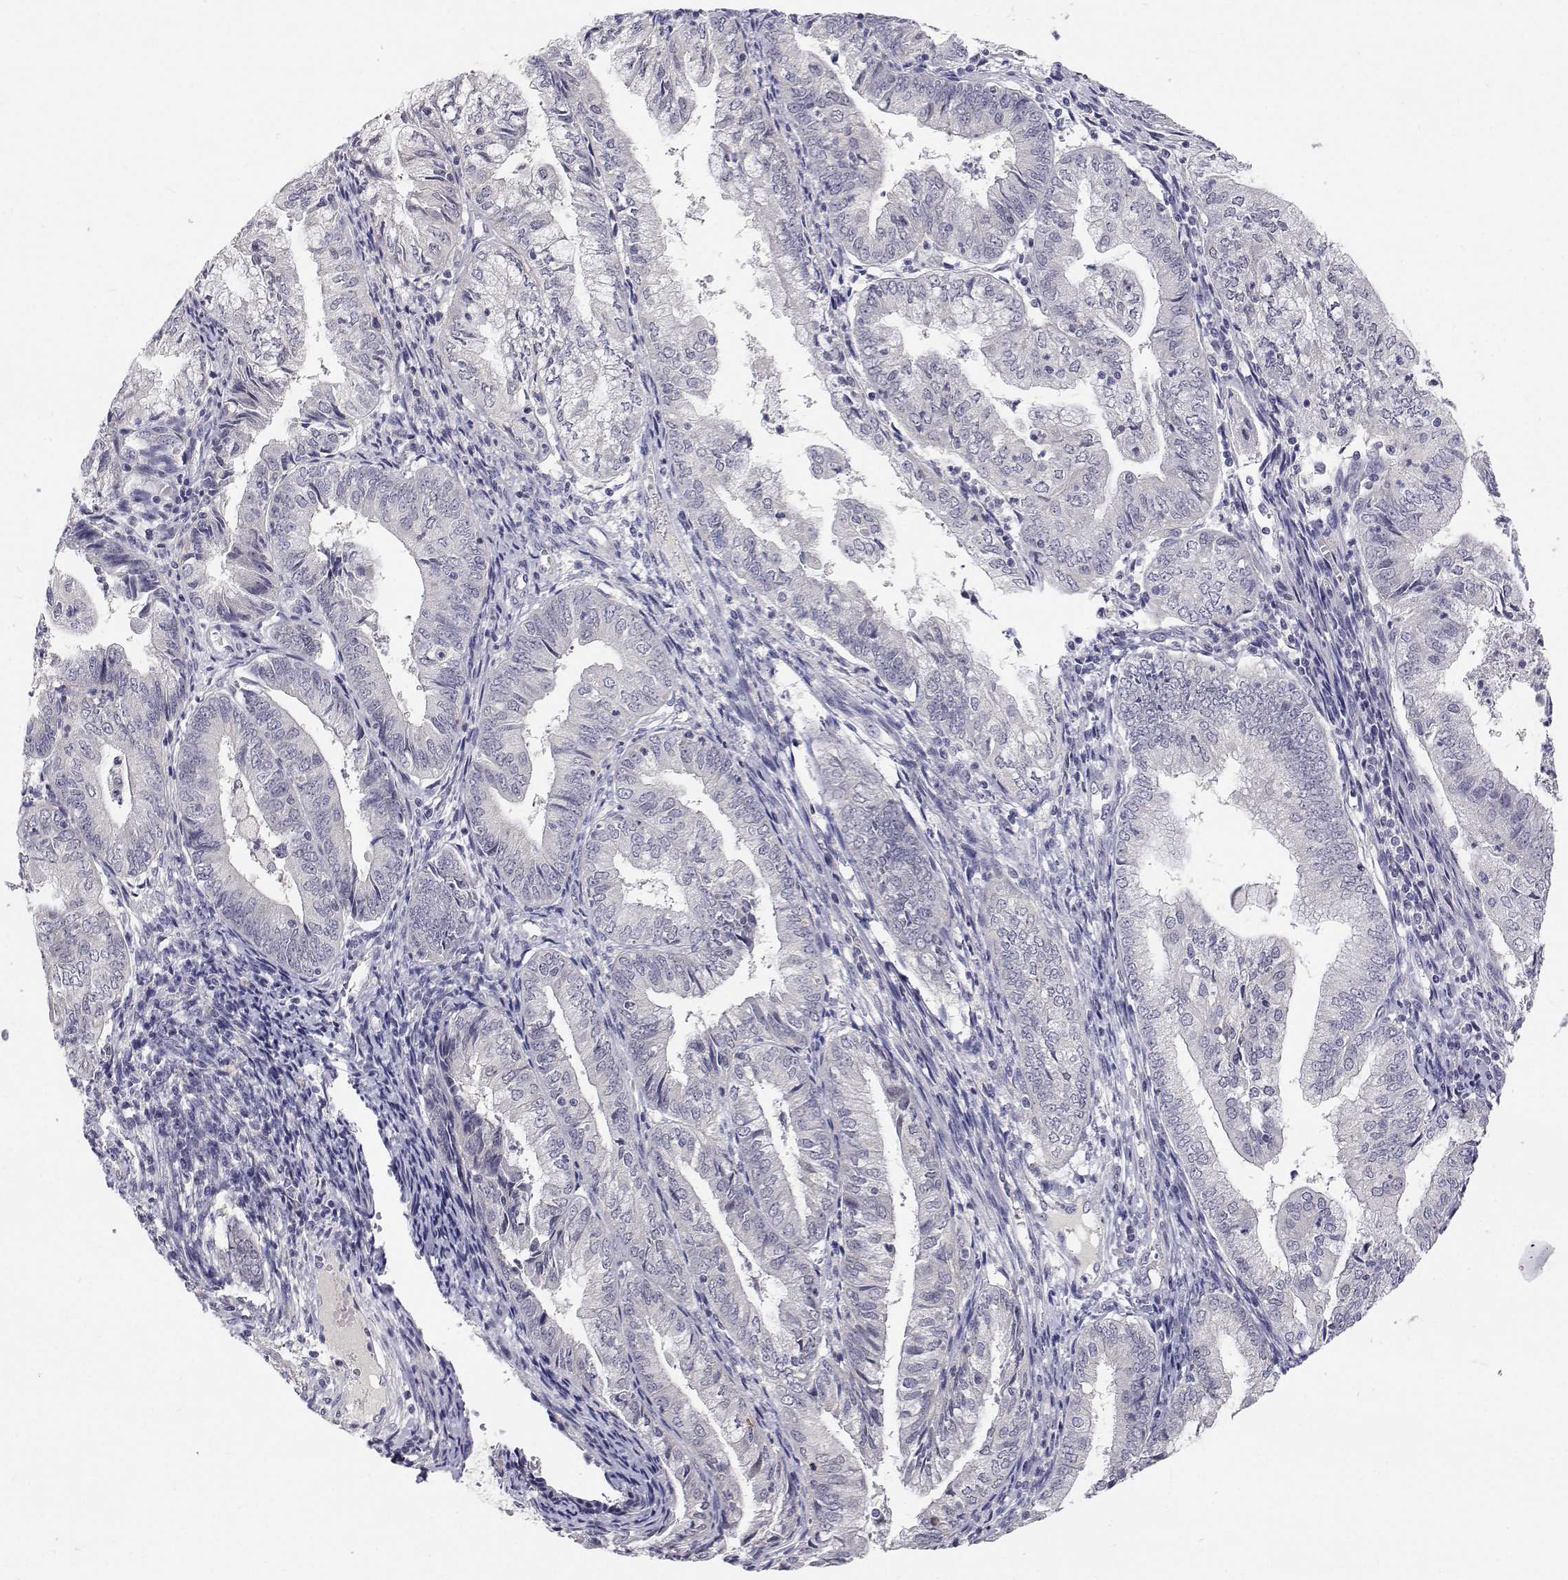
{"staining": {"intensity": "negative", "quantity": "none", "location": "none"}, "tissue": "endometrial cancer", "cell_type": "Tumor cells", "image_type": "cancer", "snomed": [{"axis": "morphology", "description": "Adenocarcinoma, NOS"}, {"axis": "topography", "description": "Endometrium"}], "caption": "Immunohistochemistry image of neoplastic tissue: endometrial cancer stained with DAB exhibits no significant protein expression in tumor cells. (Brightfield microscopy of DAB immunohistochemistry (IHC) at high magnification).", "gene": "MYPN", "patient": {"sex": "female", "age": 55}}